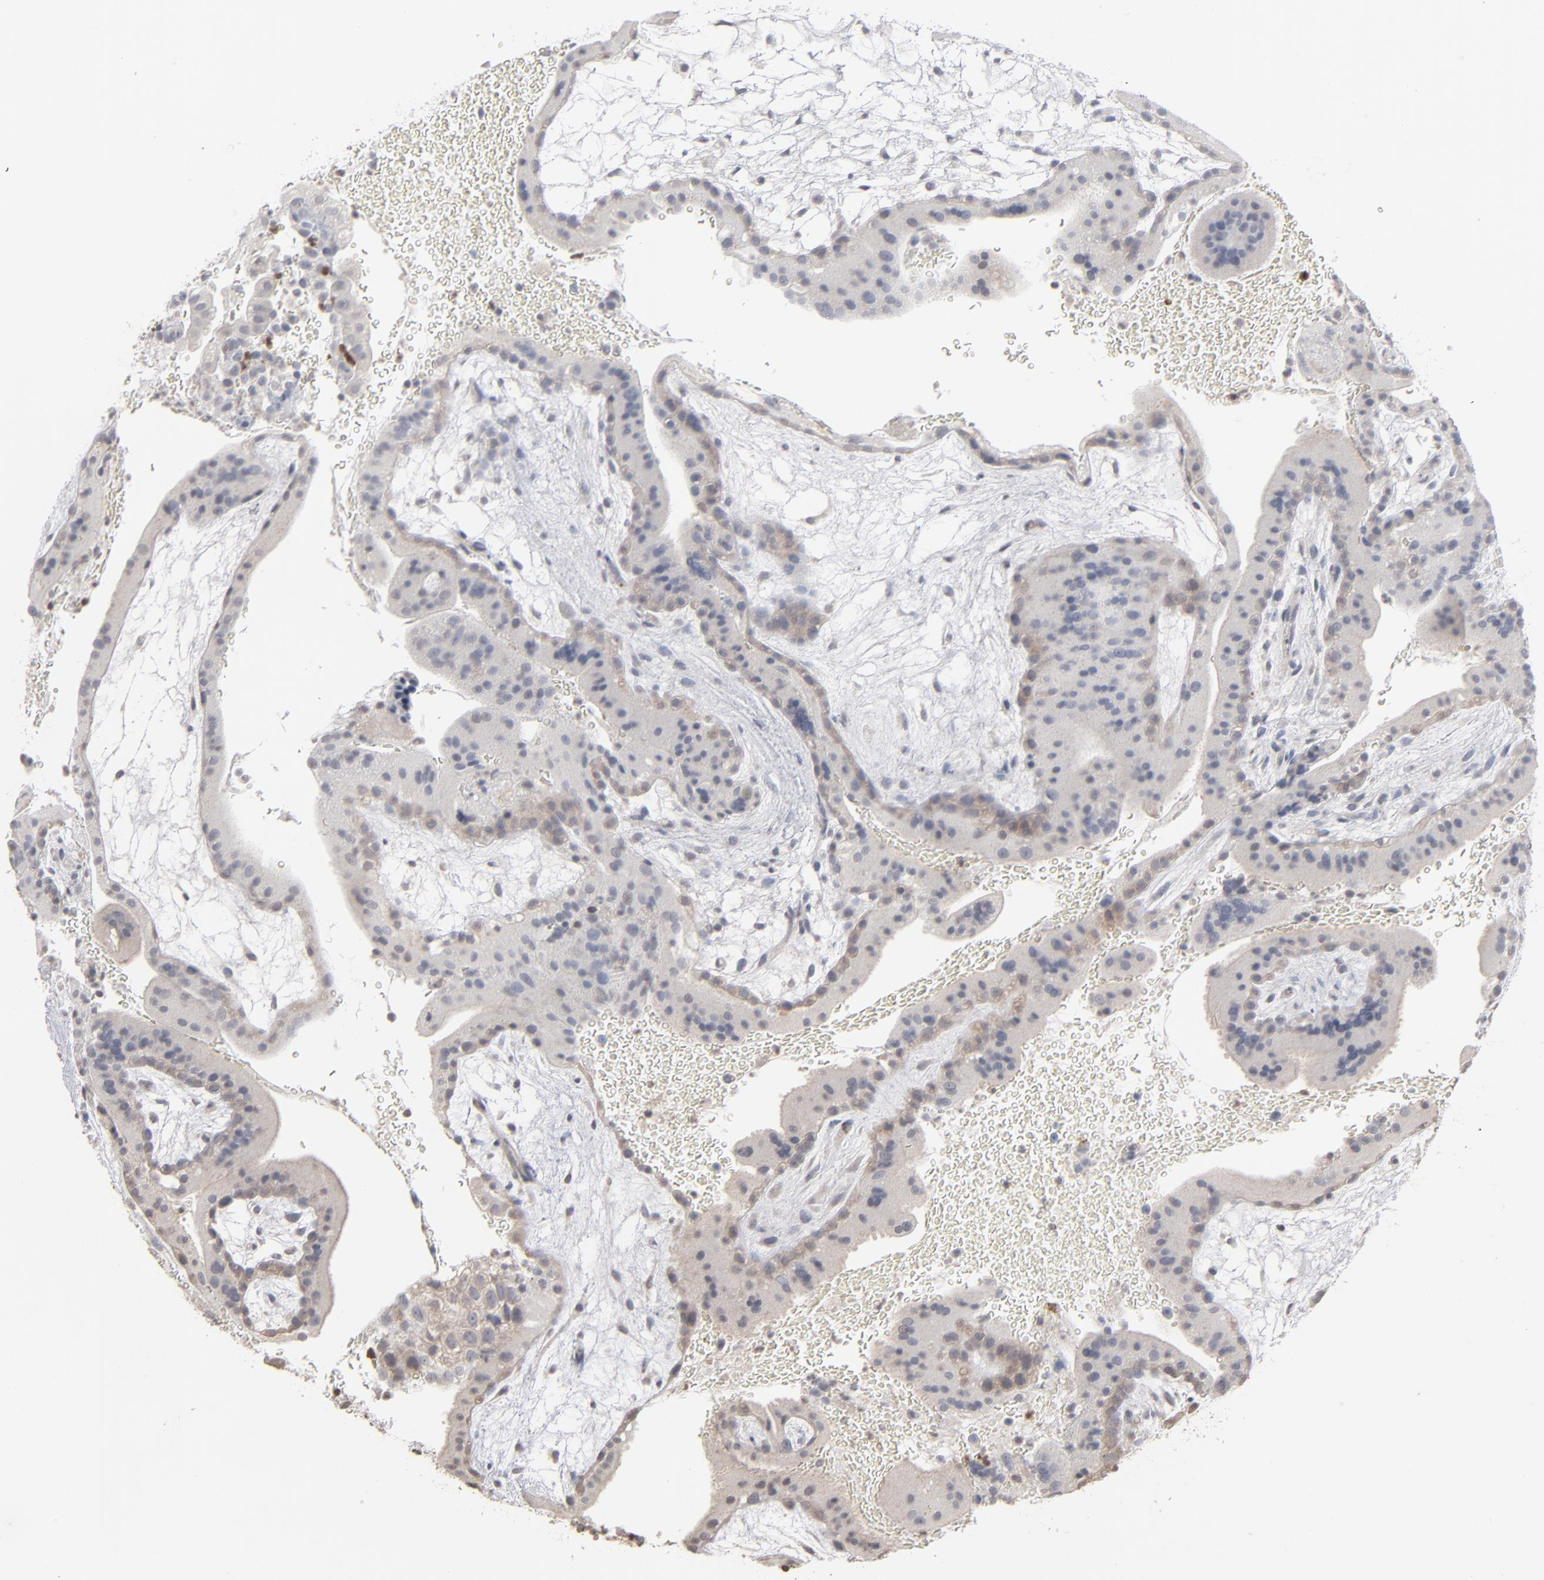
{"staining": {"intensity": "weak", "quantity": ">75%", "location": "cytoplasmic/membranous"}, "tissue": "placenta", "cell_type": "Decidual cells", "image_type": "normal", "snomed": [{"axis": "morphology", "description": "Normal tissue, NOS"}, {"axis": "topography", "description": "Placenta"}], "caption": "Weak cytoplasmic/membranous positivity for a protein is appreciated in approximately >75% of decidual cells of normal placenta using immunohistochemistry.", "gene": "STAT4", "patient": {"sex": "female", "age": 19}}